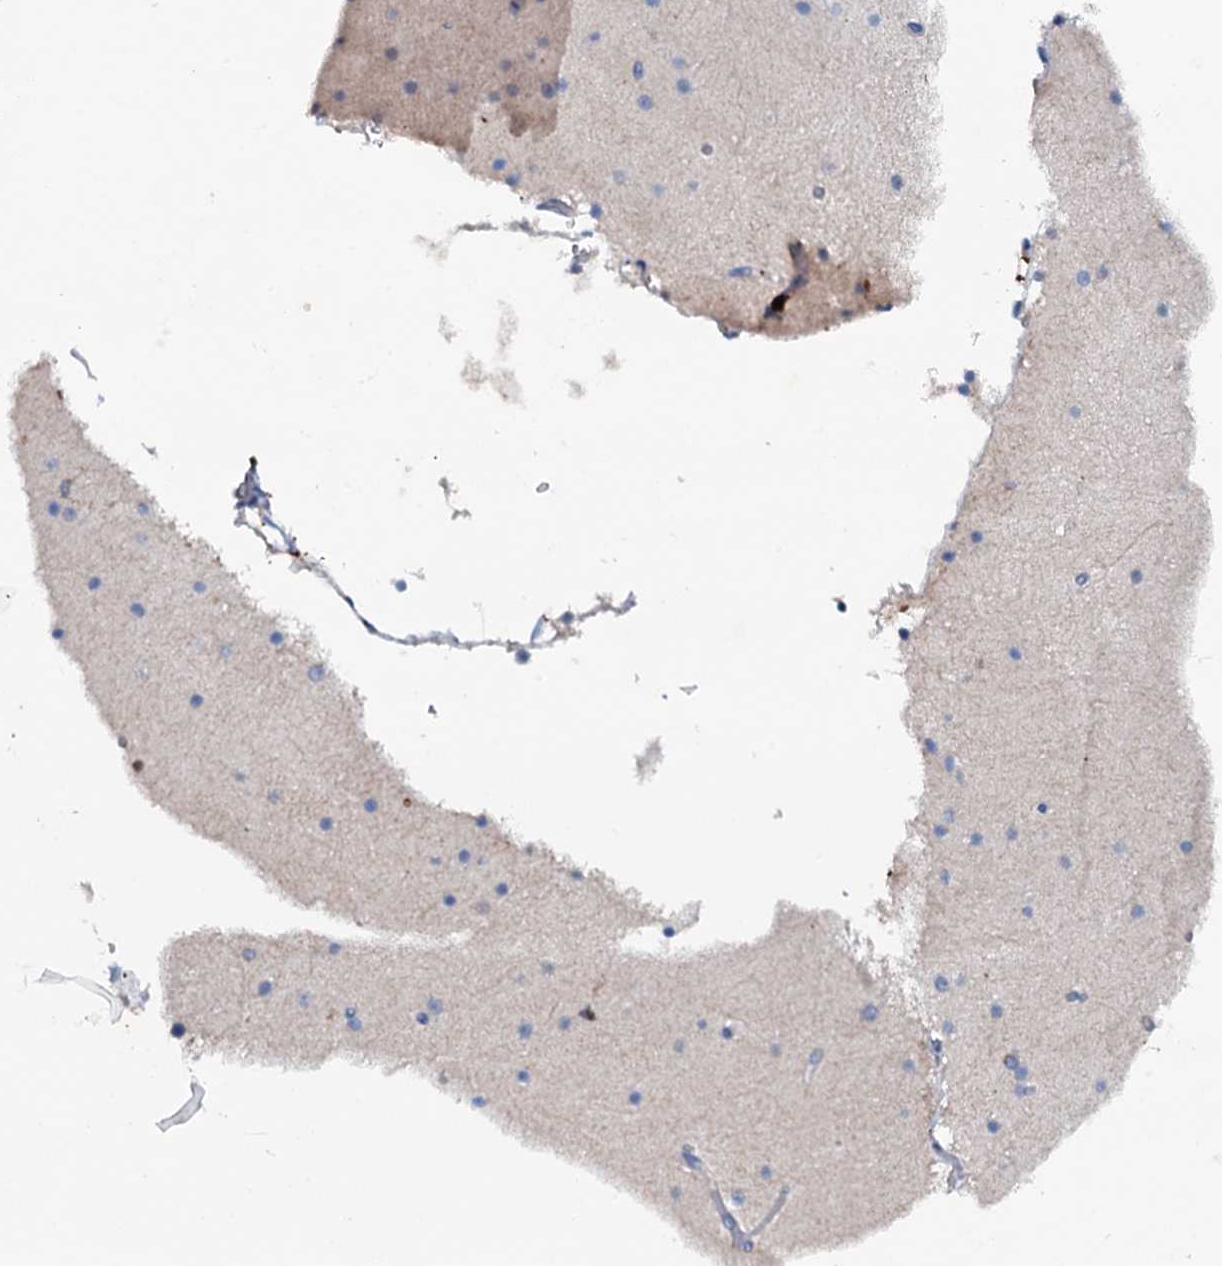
{"staining": {"intensity": "negative", "quantity": "none", "location": "none"}, "tissue": "cerebellum", "cell_type": "Cells in granular layer", "image_type": "normal", "snomed": [{"axis": "morphology", "description": "Normal tissue, NOS"}, {"axis": "topography", "description": "Cerebellum"}], "caption": "This histopathology image is of normal cerebellum stained with immunohistochemistry (IHC) to label a protein in brown with the nuclei are counter-stained blue. There is no positivity in cells in granular layer.", "gene": "MS4A4E", "patient": {"sex": "female", "age": 28}}